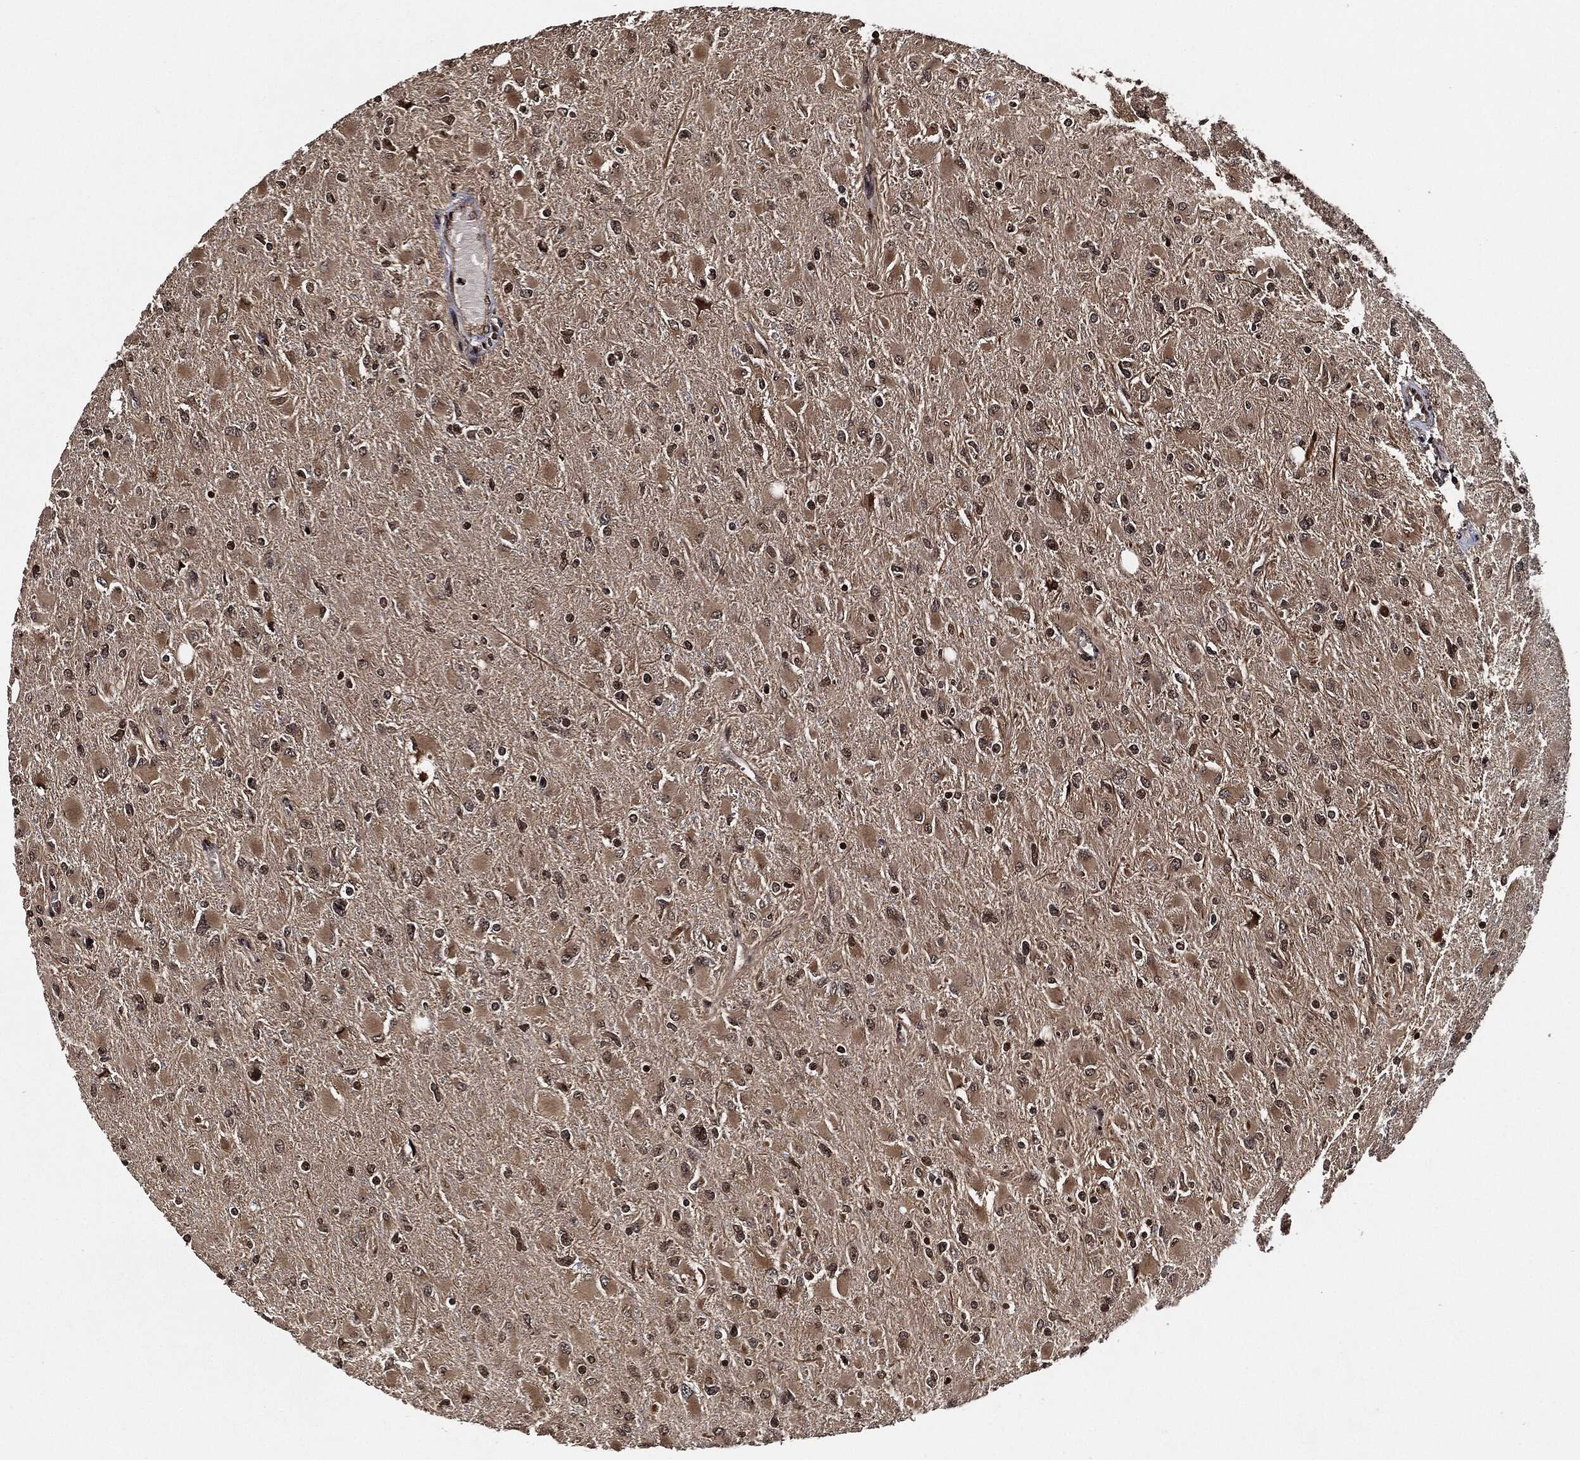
{"staining": {"intensity": "weak", "quantity": ">75%", "location": "cytoplasmic/membranous"}, "tissue": "glioma", "cell_type": "Tumor cells", "image_type": "cancer", "snomed": [{"axis": "morphology", "description": "Glioma, malignant, High grade"}, {"axis": "topography", "description": "Cerebral cortex"}], "caption": "Immunohistochemical staining of glioma displays weak cytoplasmic/membranous protein staining in about >75% of tumor cells.", "gene": "PDK1", "patient": {"sex": "female", "age": 36}}